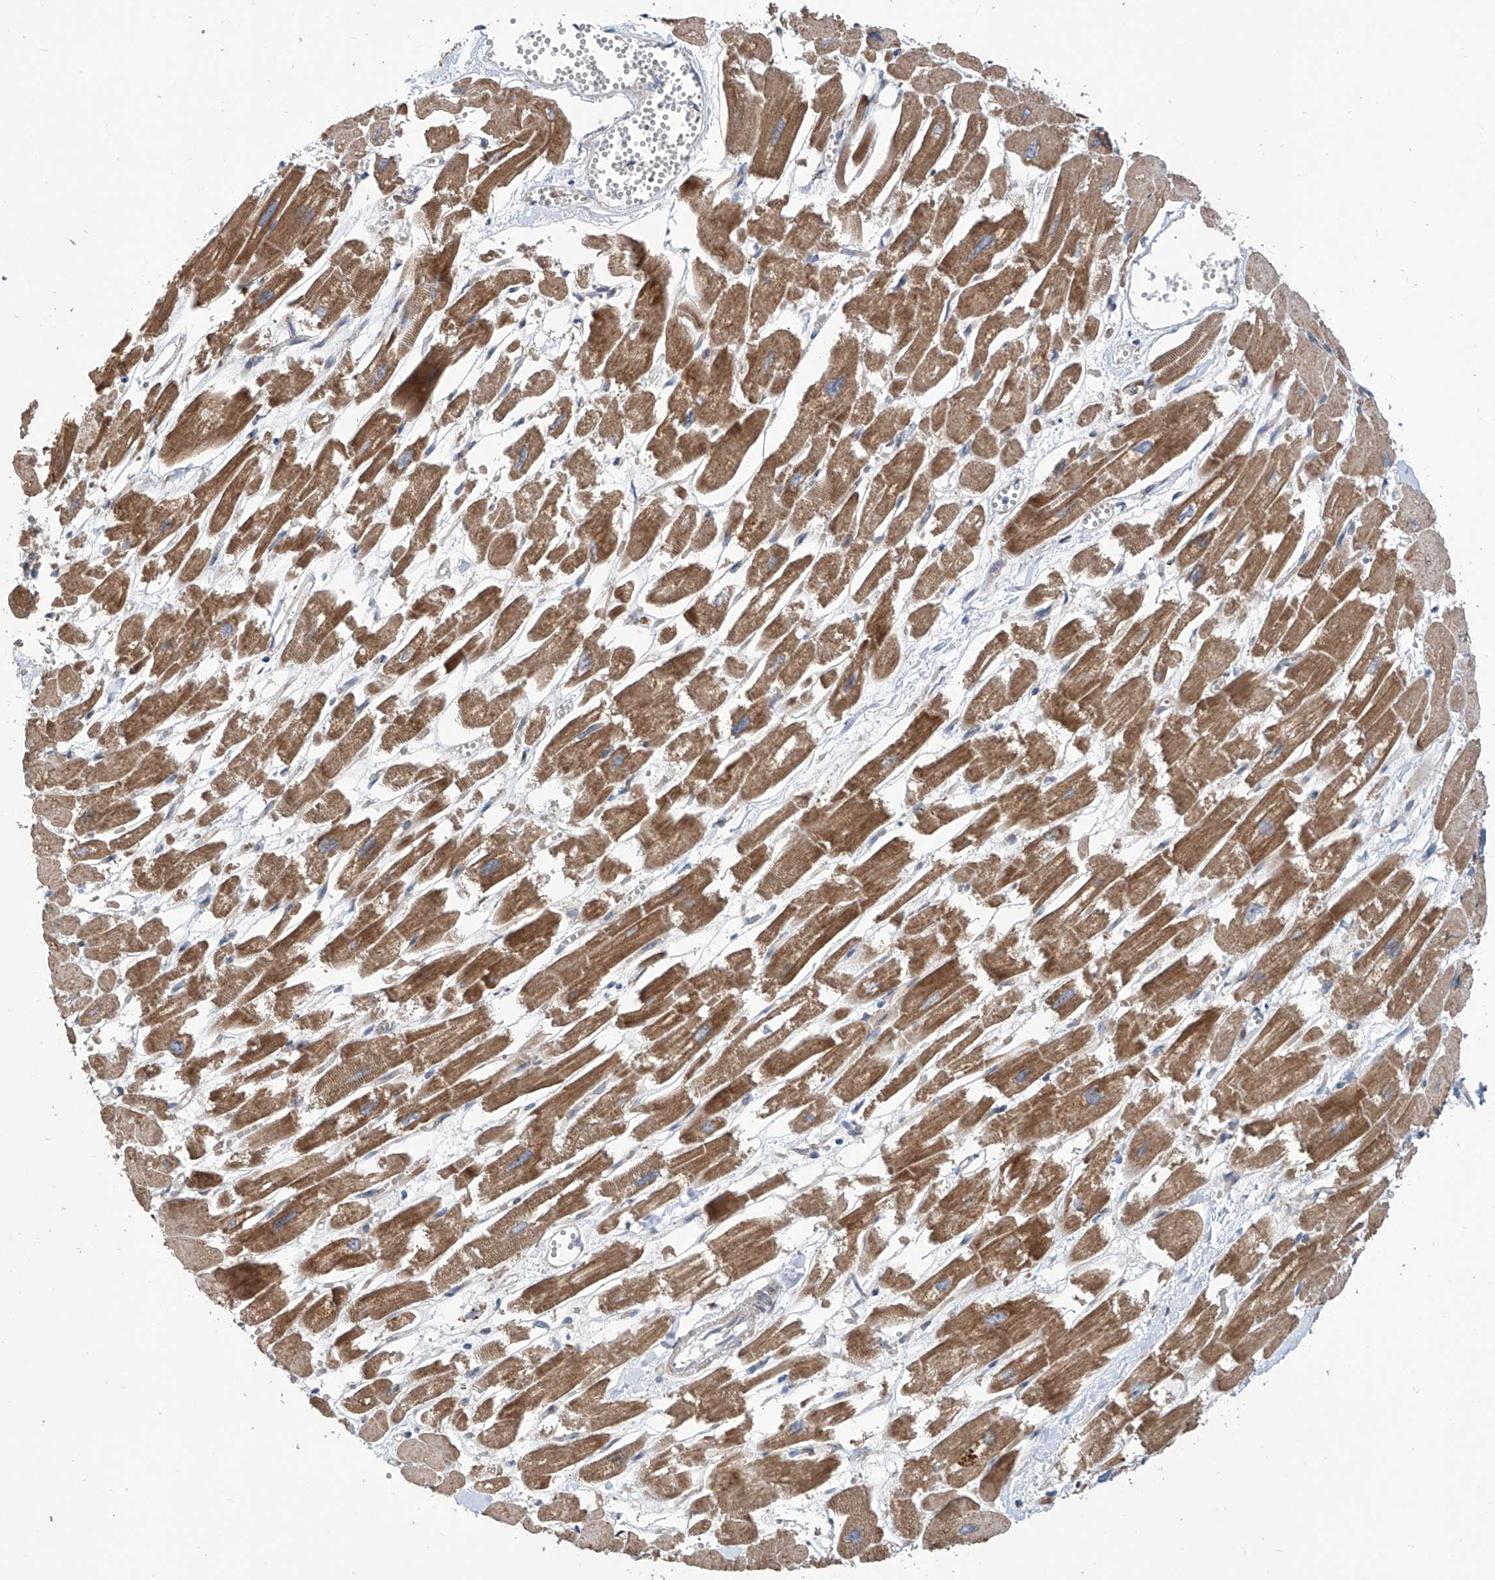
{"staining": {"intensity": "moderate", "quantity": "25%-75%", "location": "cytoplasmic/membranous"}, "tissue": "heart muscle", "cell_type": "Cardiomyocytes", "image_type": "normal", "snomed": [{"axis": "morphology", "description": "Normal tissue, NOS"}, {"axis": "topography", "description": "Heart"}], "caption": "Moderate cytoplasmic/membranous staining for a protein is identified in about 25%-75% of cardiomyocytes of normal heart muscle using immunohistochemistry.", "gene": "EIF2D", "patient": {"sex": "male", "age": 54}}